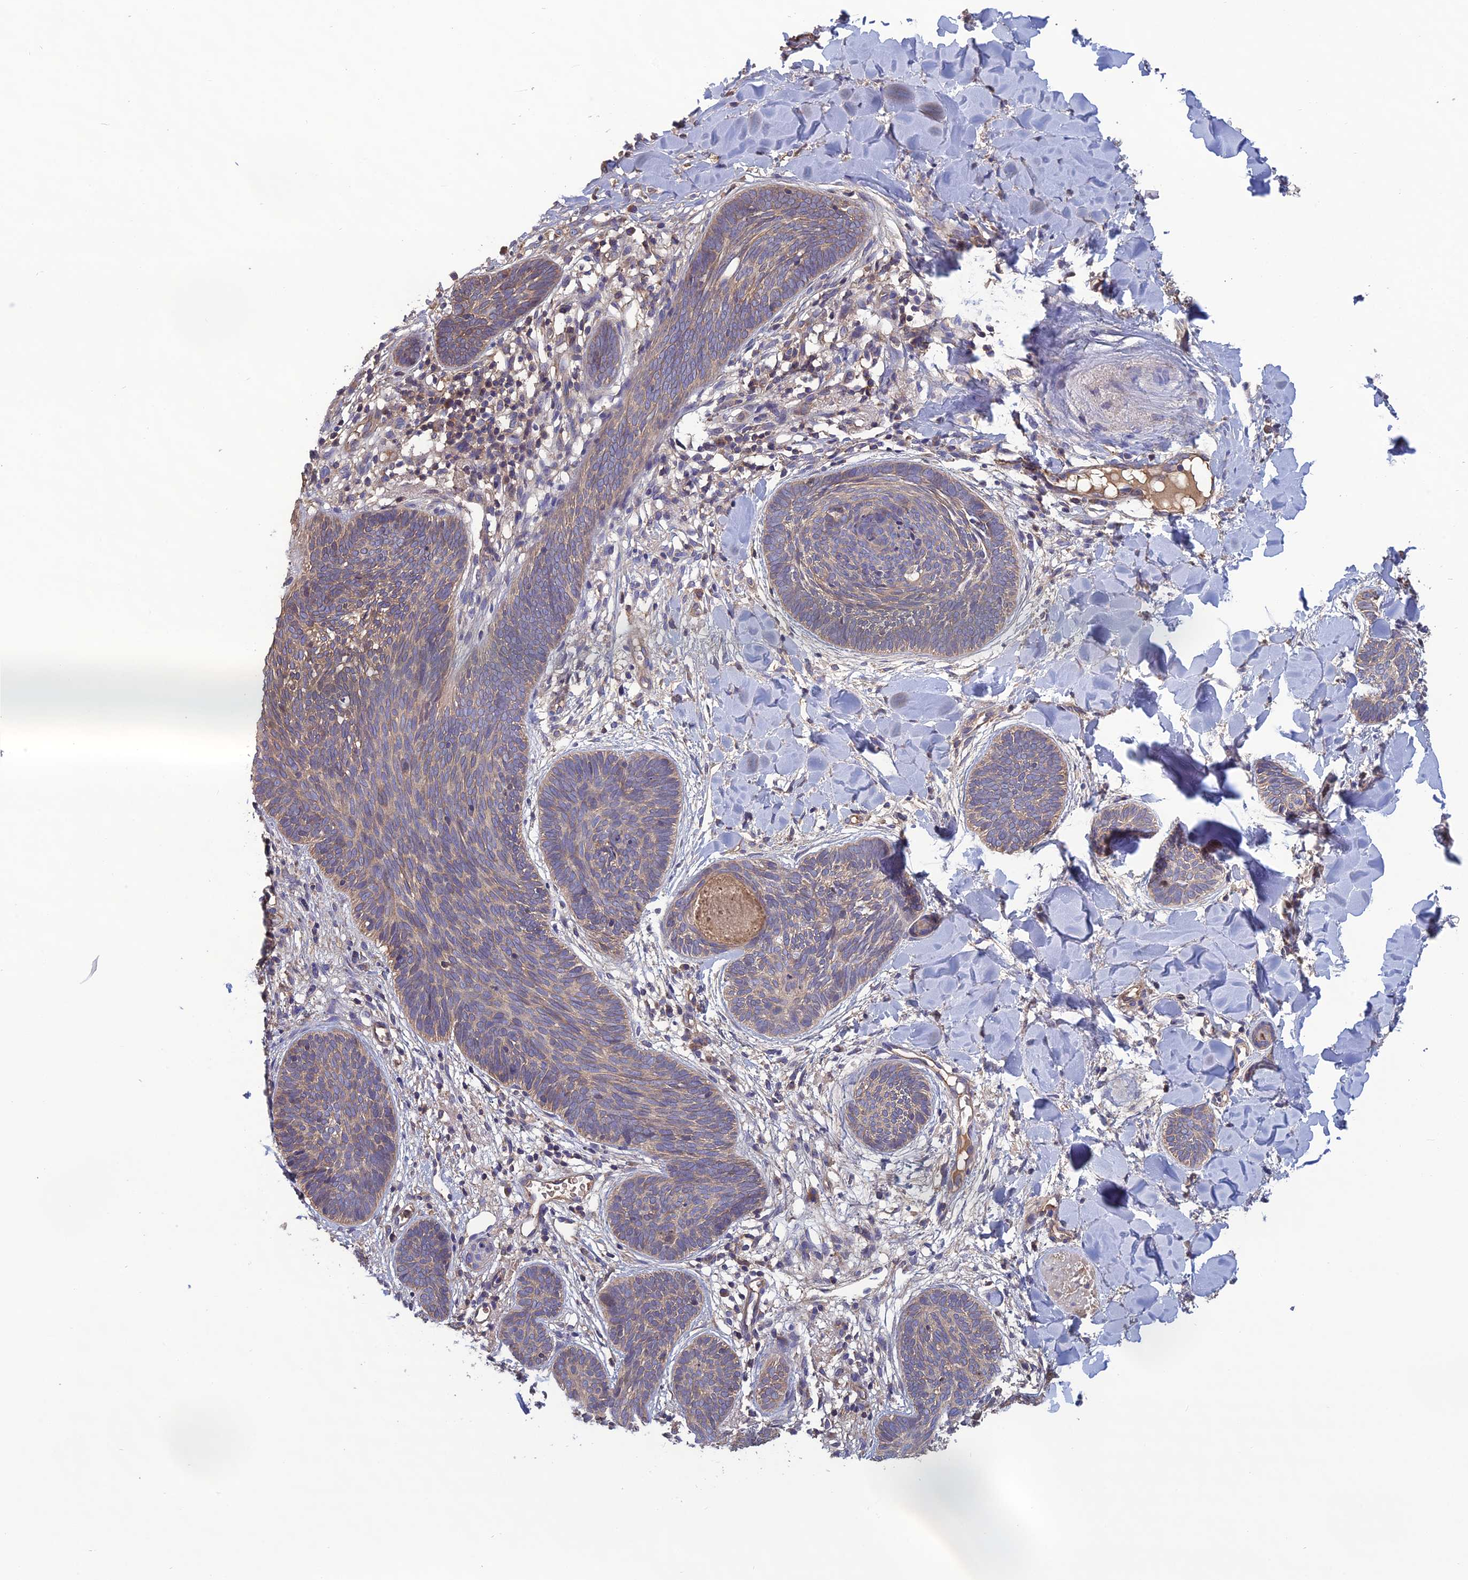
{"staining": {"intensity": "weak", "quantity": "25%-75%", "location": "cytoplasmic/membranous"}, "tissue": "skin cancer", "cell_type": "Tumor cells", "image_type": "cancer", "snomed": [{"axis": "morphology", "description": "Basal cell carcinoma"}, {"axis": "topography", "description": "Skin"}], "caption": "Protein positivity by IHC demonstrates weak cytoplasmic/membranous expression in about 25%-75% of tumor cells in skin cancer (basal cell carcinoma).", "gene": "GALR2", "patient": {"sex": "female", "age": 81}}